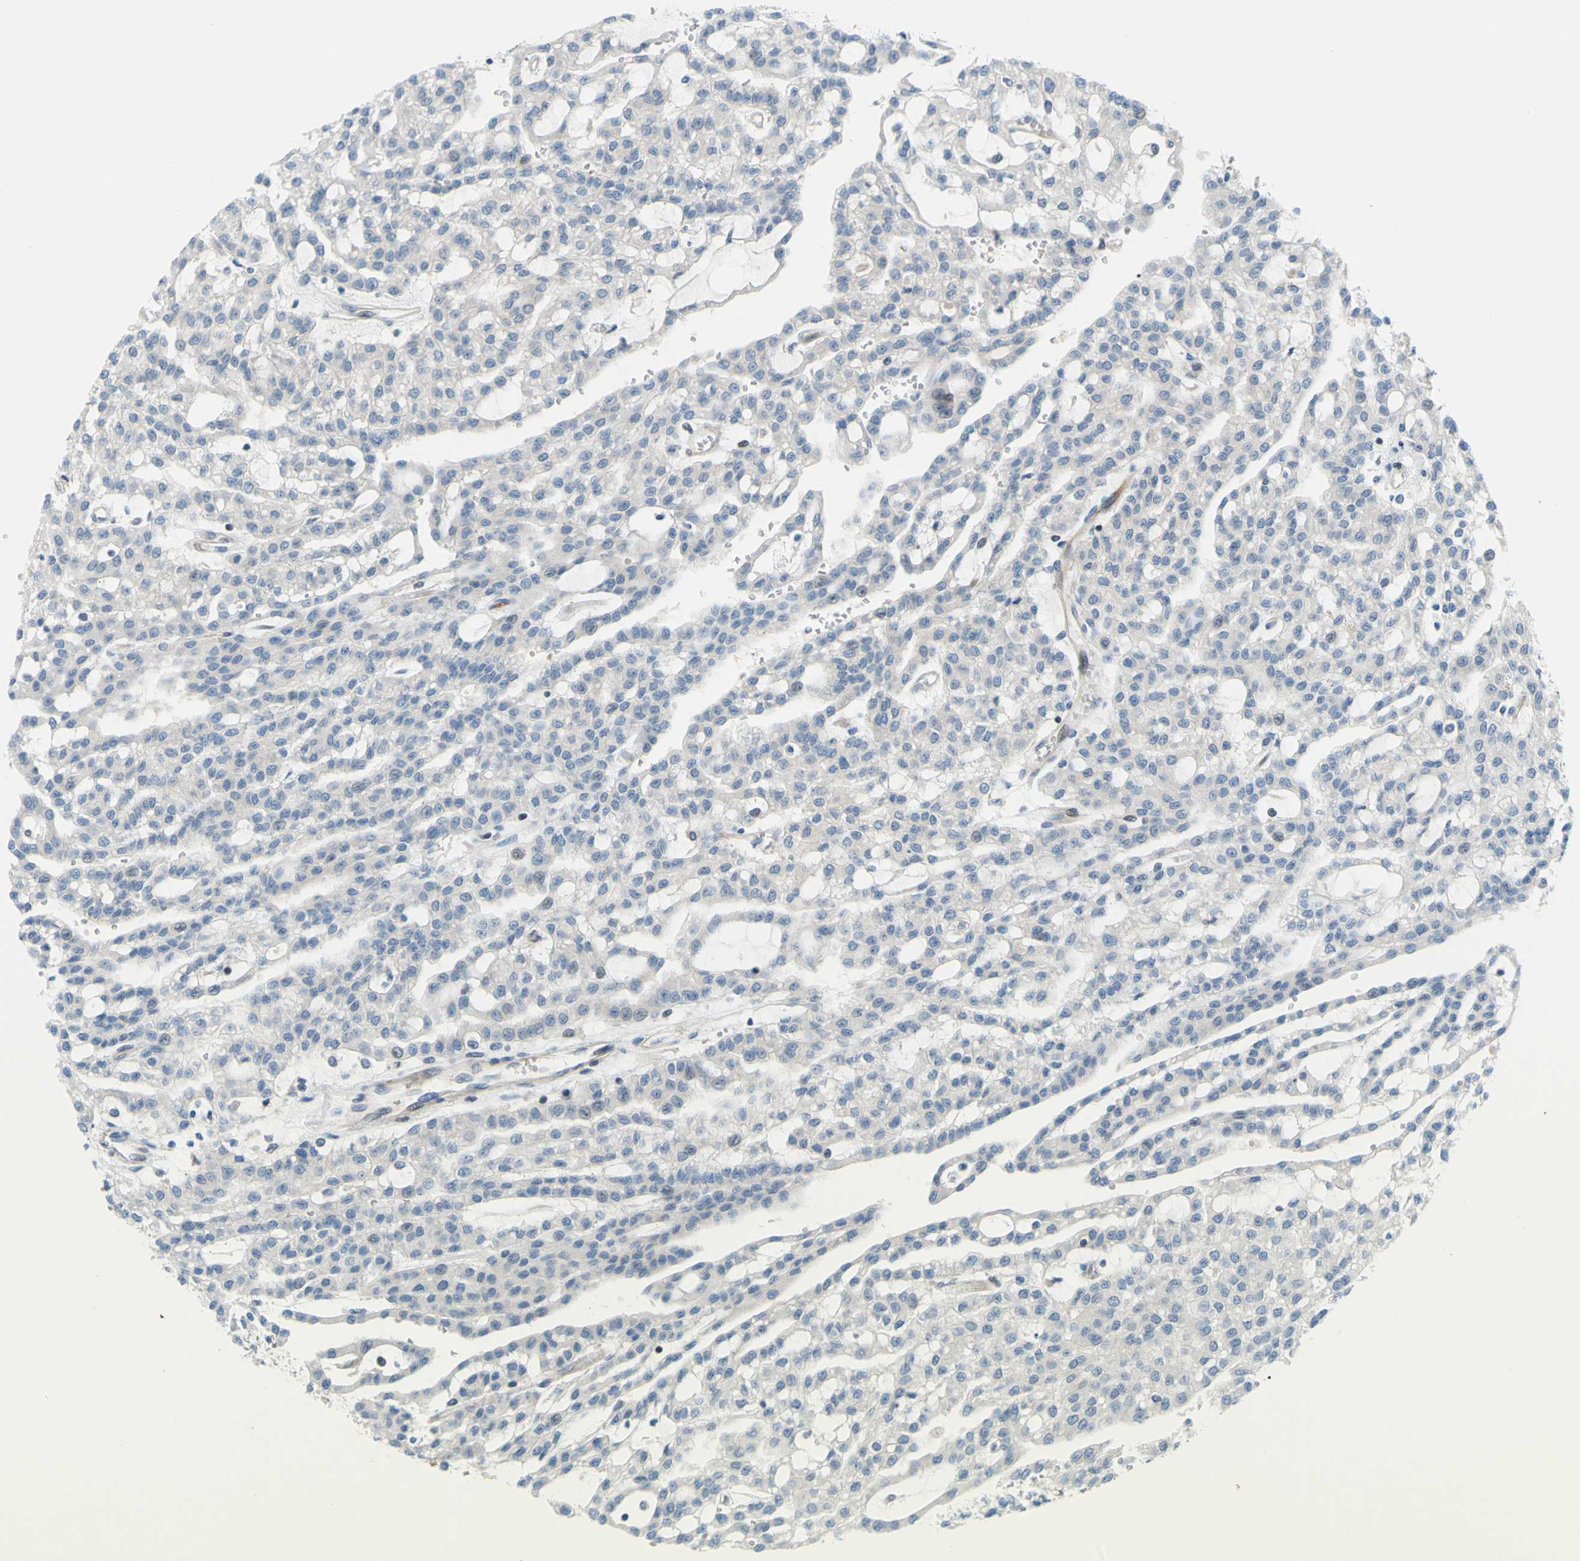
{"staining": {"intensity": "negative", "quantity": "none", "location": "none"}, "tissue": "renal cancer", "cell_type": "Tumor cells", "image_type": "cancer", "snomed": [{"axis": "morphology", "description": "Adenocarcinoma, NOS"}, {"axis": "topography", "description": "Kidney"}], "caption": "Immunohistochemistry (IHC) of renal cancer shows no staining in tumor cells.", "gene": "PAK2", "patient": {"sex": "male", "age": 63}}